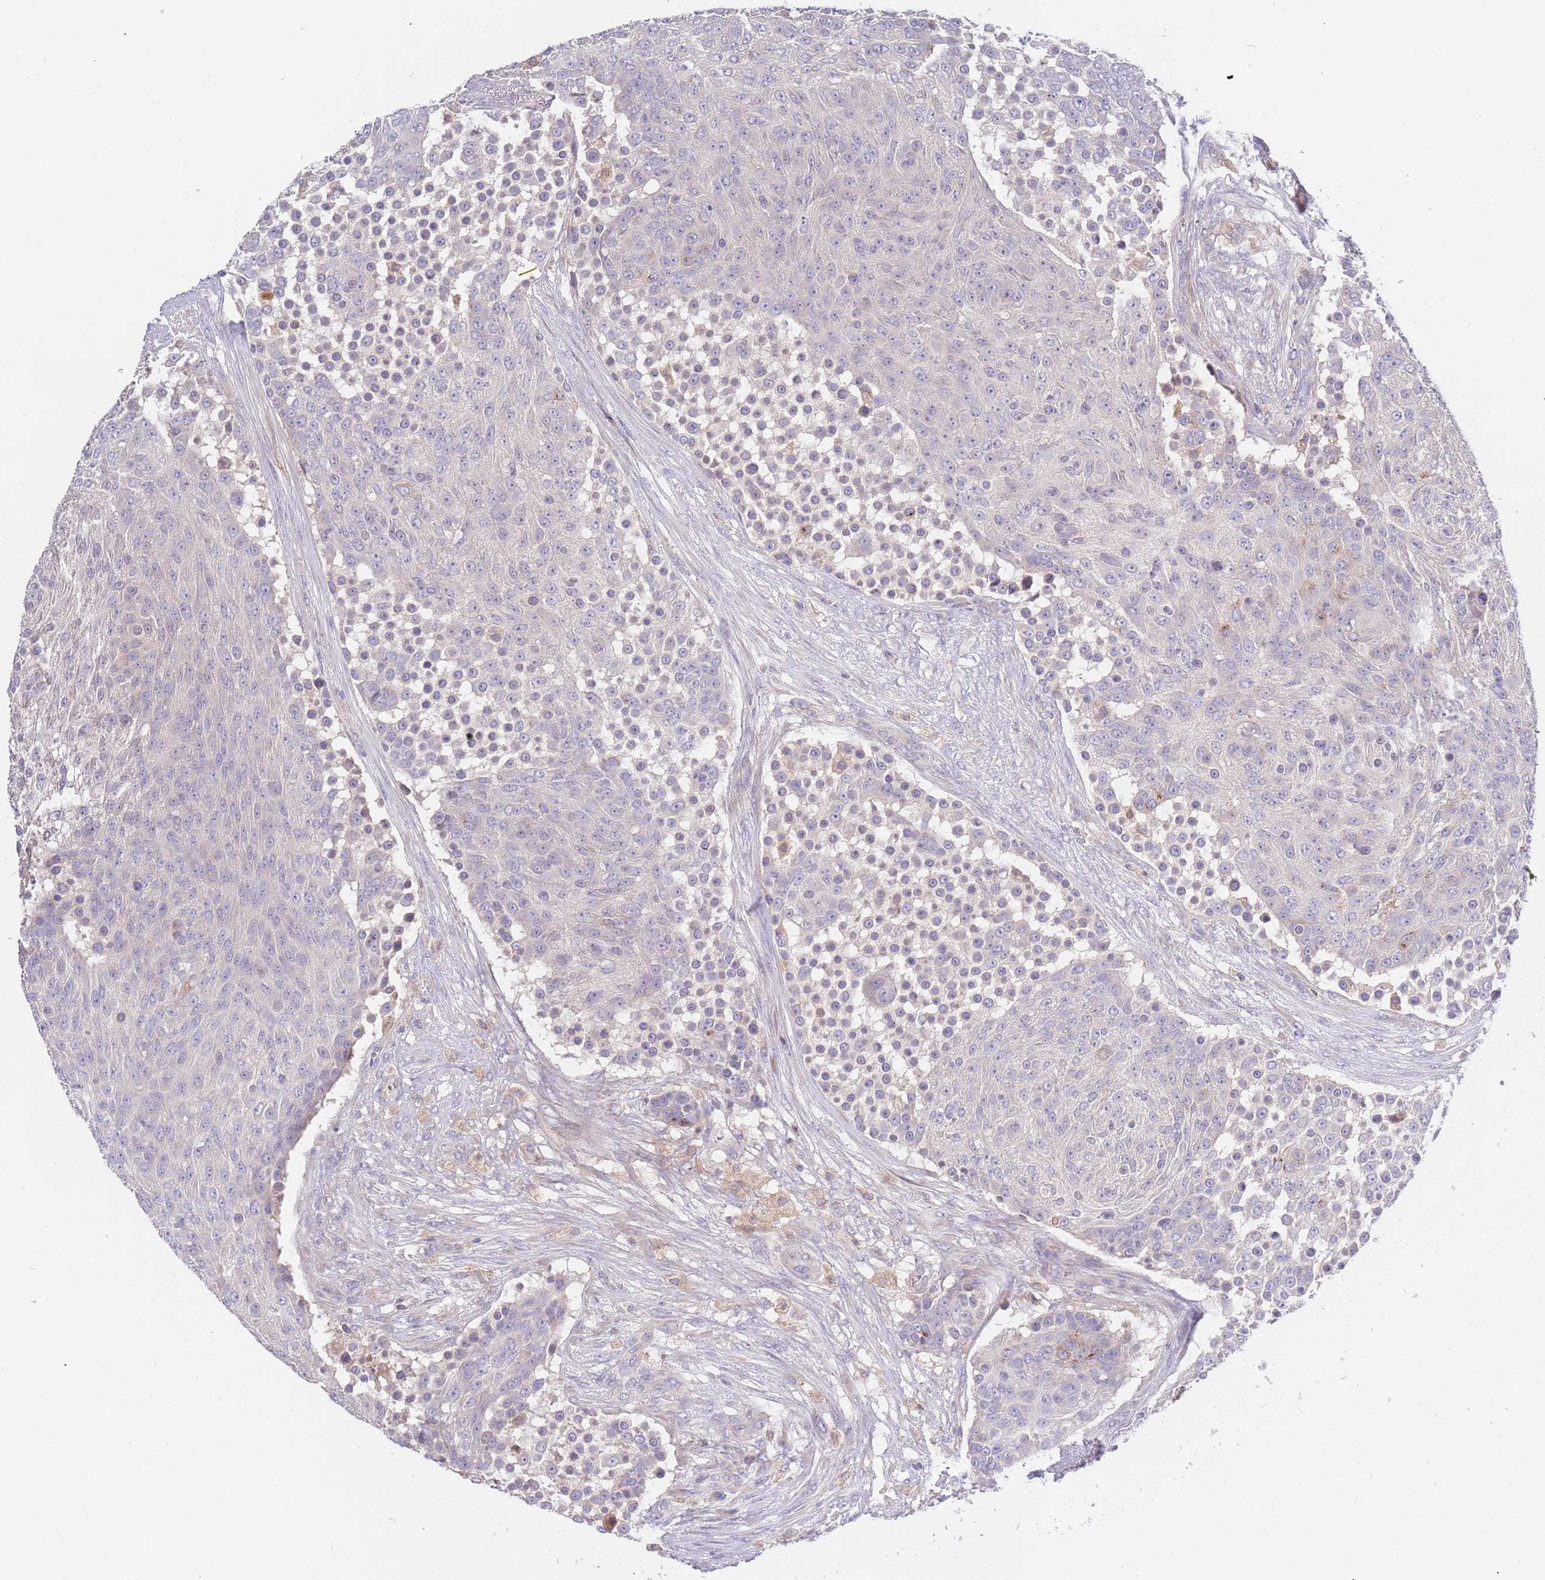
{"staining": {"intensity": "negative", "quantity": "none", "location": "none"}, "tissue": "urothelial cancer", "cell_type": "Tumor cells", "image_type": "cancer", "snomed": [{"axis": "morphology", "description": "Urothelial carcinoma, High grade"}, {"axis": "topography", "description": "Urinary bladder"}], "caption": "Immunohistochemistry photomicrograph of neoplastic tissue: human urothelial cancer stained with DAB (3,3'-diaminobenzidine) shows no significant protein expression in tumor cells. Brightfield microscopy of immunohistochemistry stained with DAB (brown) and hematoxylin (blue), captured at high magnification.", "gene": "BORCS5", "patient": {"sex": "female", "age": 63}}